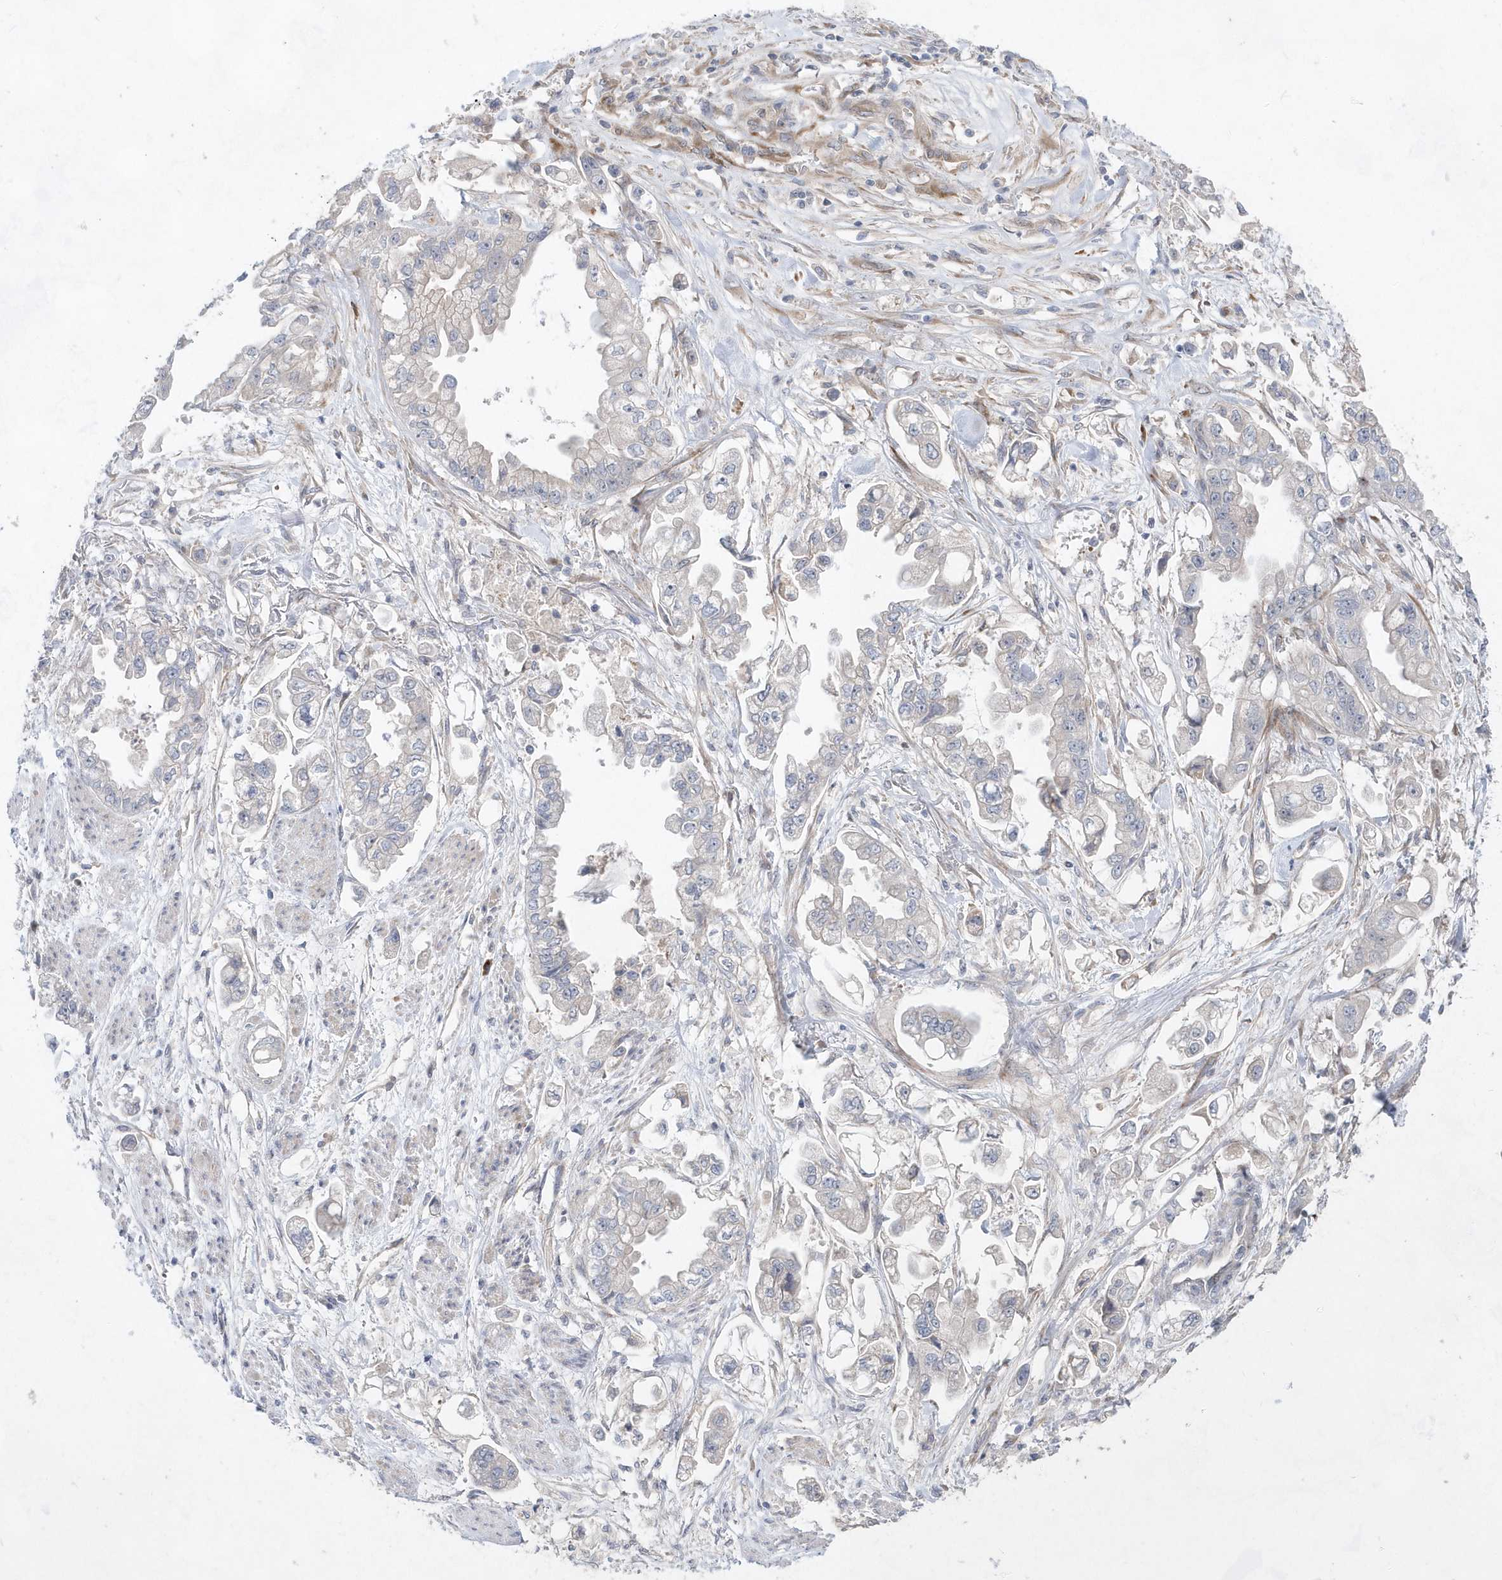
{"staining": {"intensity": "negative", "quantity": "none", "location": "none"}, "tissue": "stomach cancer", "cell_type": "Tumor cells", "image_type": "cancer", "snomed": [{"axis": "morphology", "description": "Adenocarcinoma, NOS"}, {"axis": "topography", "description": "Stomach"}], "caption": "Stomach cancer (adenocarcinoma) stained for a protein using immunohistochemistry exhibits no expression tumor cells.", "gene": "TMEM132B", "patient": {"sex": "male", "age": 62}}